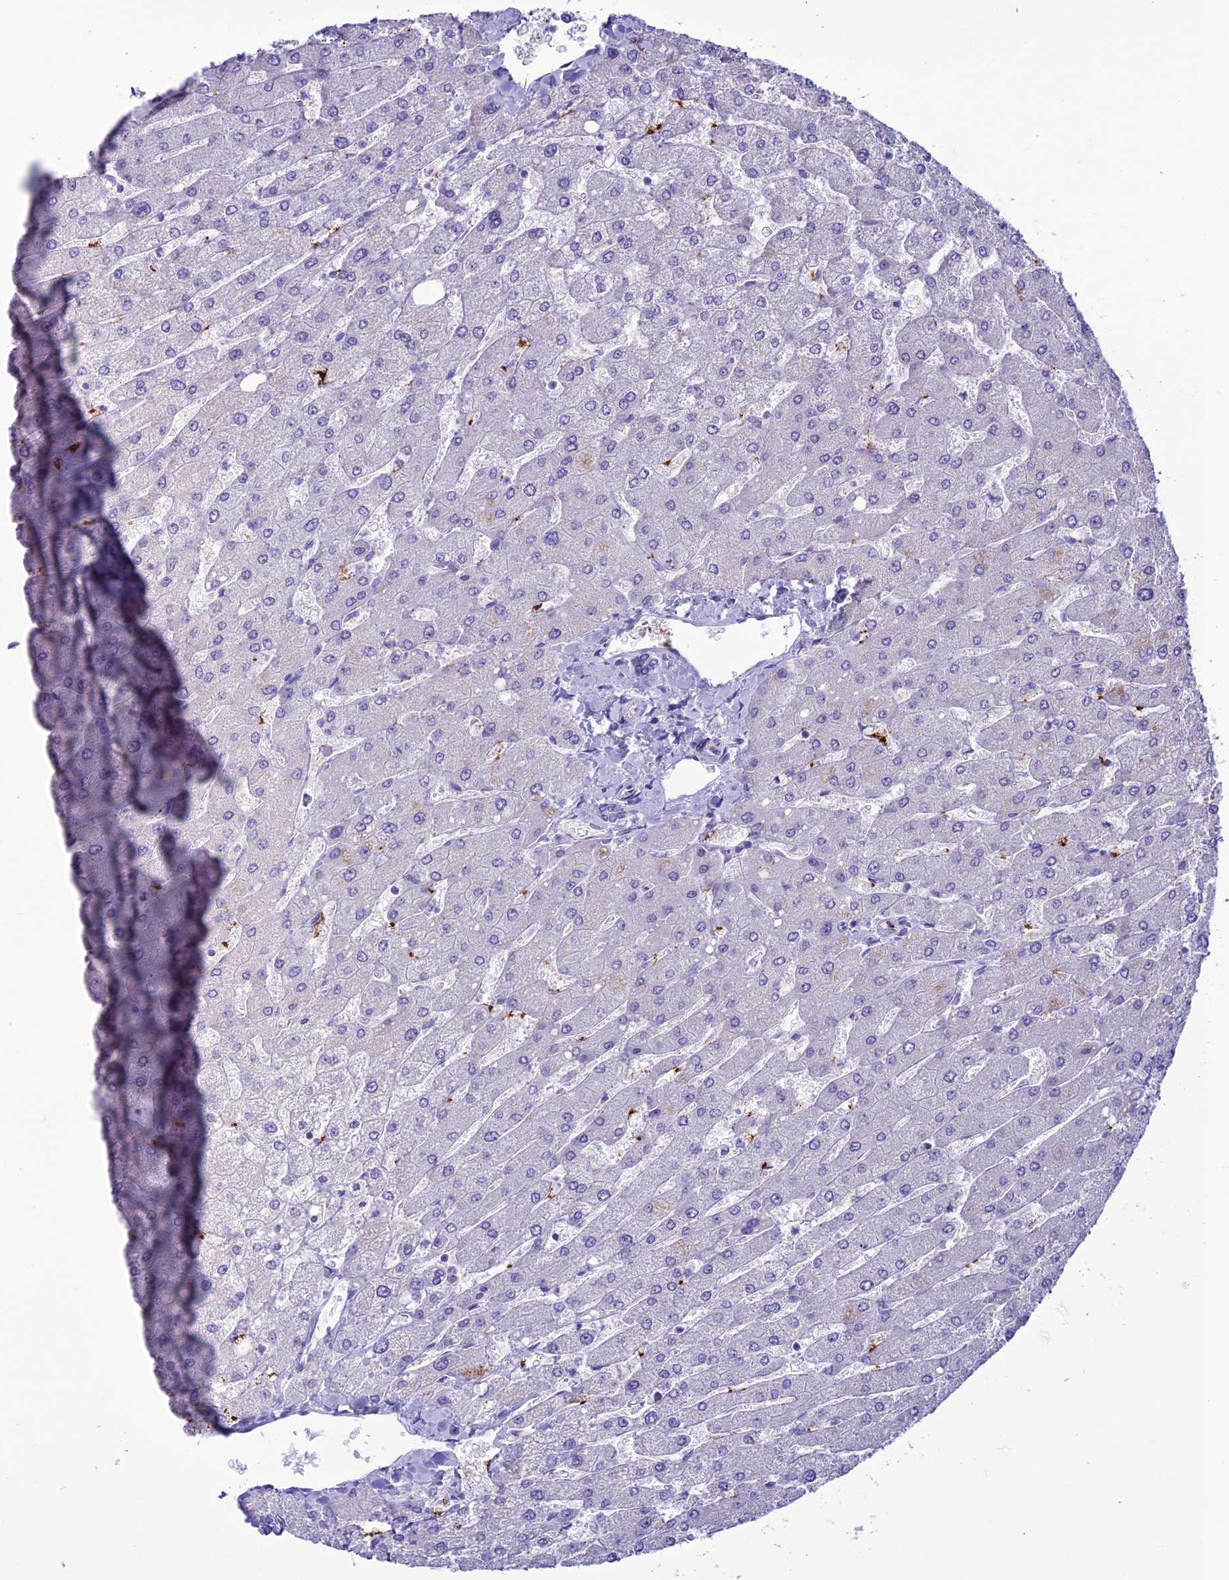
{"staining": {"intensity": "negative", "quantity": "none", "location": "none"}, "tissue": "liver", "cell_type": "Cholangiocytes", "image_type": "normal", "snomed": [{"axis": "morphology", "description": "Normal tissue, NOS"}, {"axis": "topography", "description": "Liver"}], "caption": "Immunohistochemistry histopathology image of normal liver: human liver stained with DAB reveals no significant protein expression in cholangiocytes.", "gene": "C21orf140", "patient": {"sex": "male", "age": 55}}